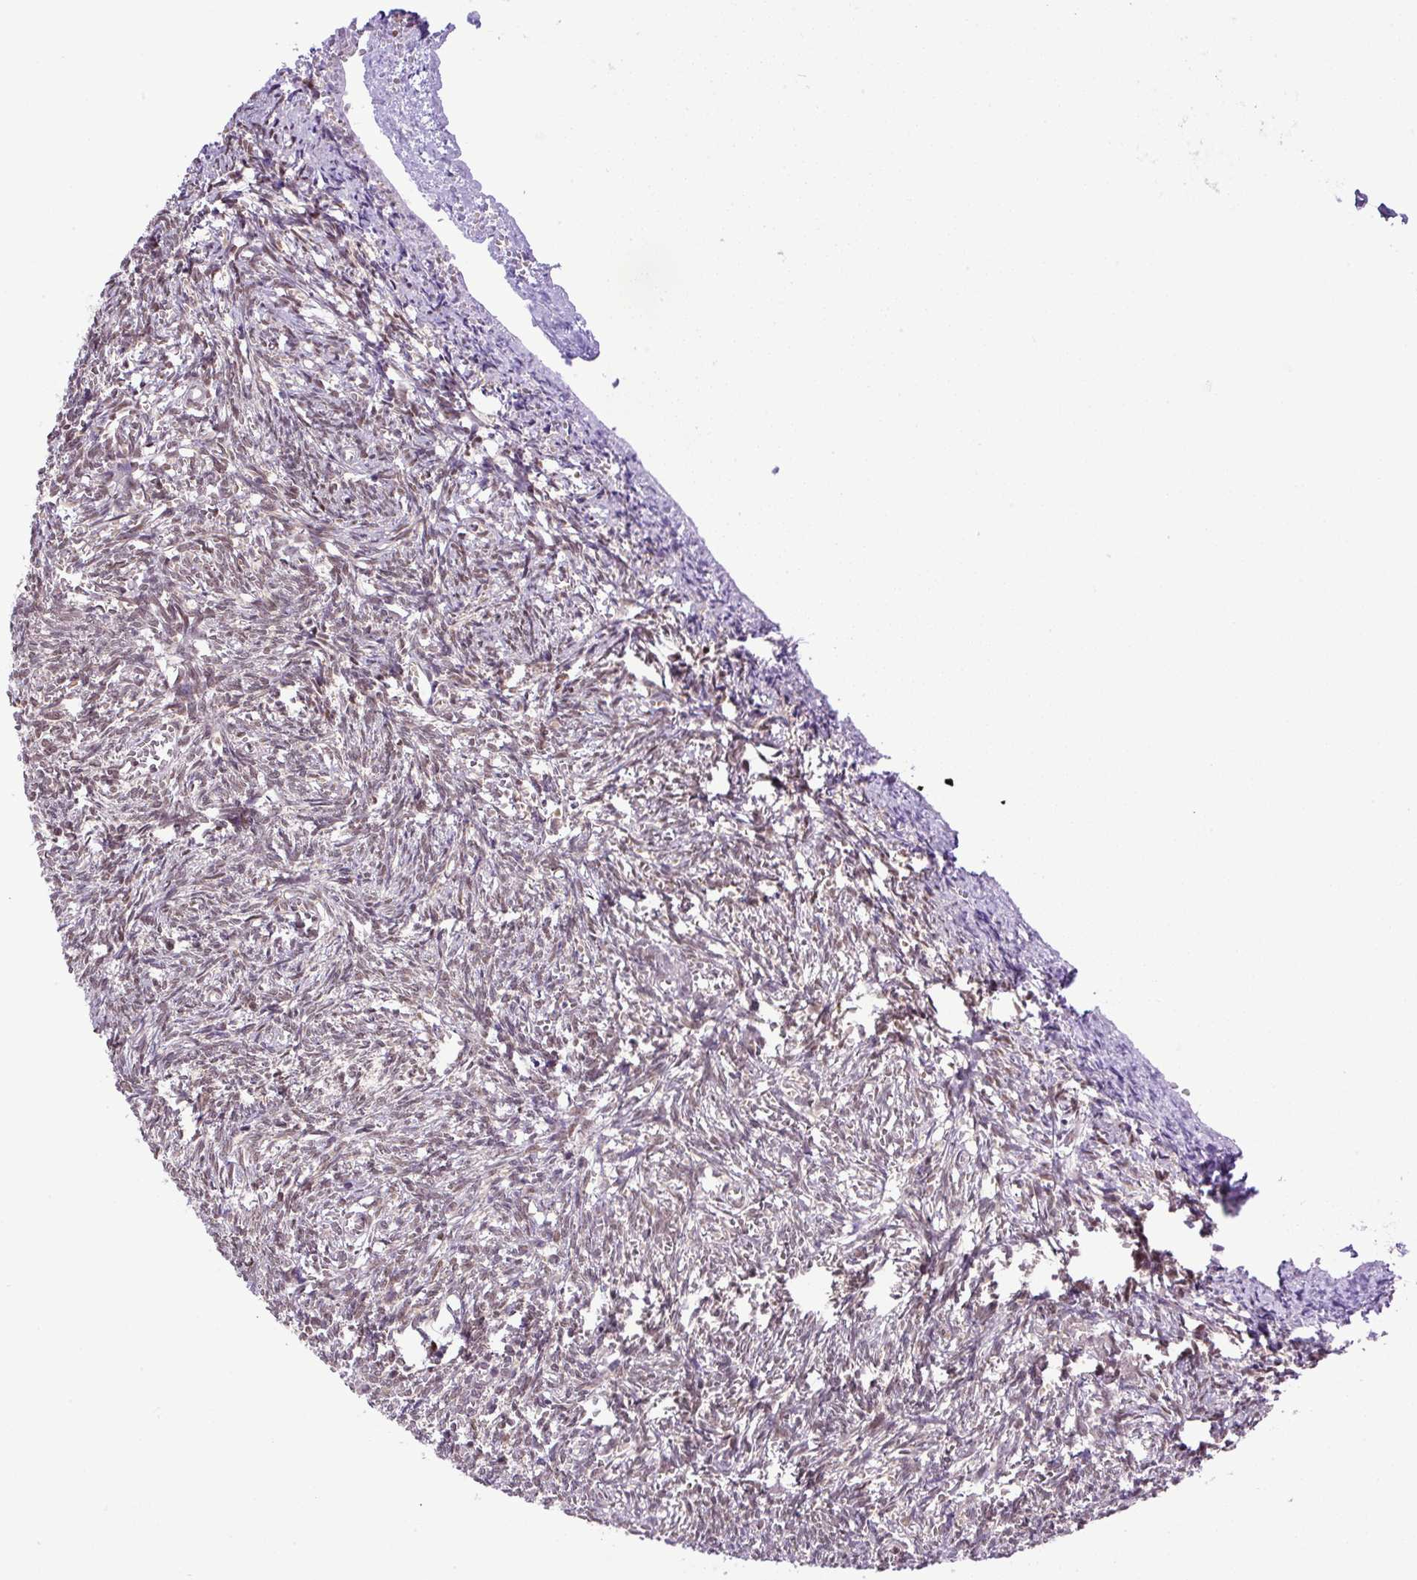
{"staining": {"intensity": "weak", "quantity": ">75%", "location": "nuclear"}, "tissue": "ovary", "cell_type": "Ovarian stroma cells", "image_type": "normal", "snomed": [{"axis": "morphology", "description": "Normal tissue, NOS"}, {"axis": "topography", "description": "Ovary"}], "caption": "This photomicrograph exhibits immunohistochemistry (IHC) staining of benign human ovary, with low weak nuclear staining in approximately >75% of ovarian stroma cells.", "gene": "SGTA", "patient": {"sex": "female", "age": 67}}